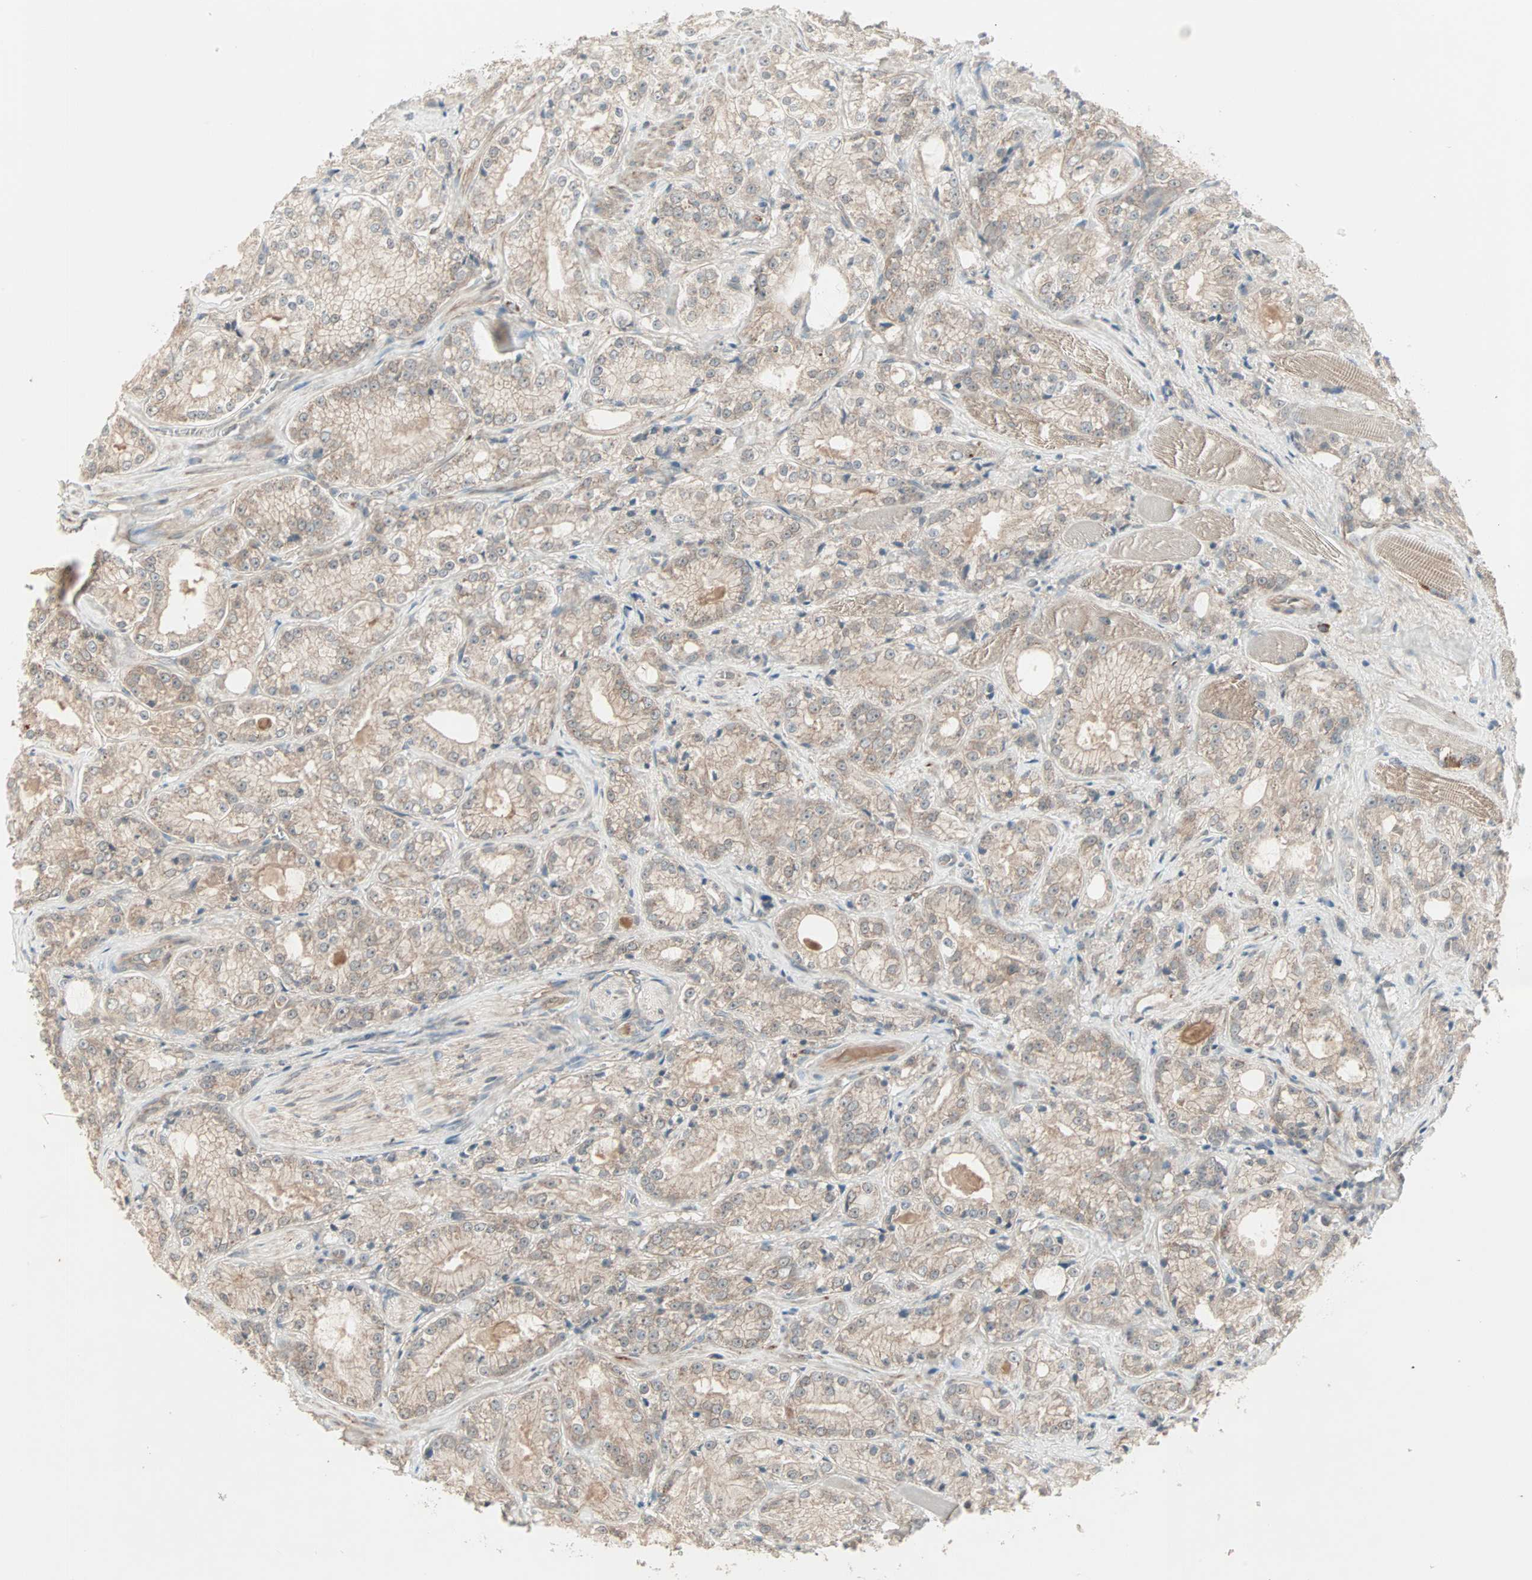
{"staining": {"intensity": "weak", "quantity": ">75%", "location": "cytoplasmic/membranous"}, "tissue": "prostate cancer", "cell_type": "Tumor cells", "image_type": "cancer", "snomed": [{"axis": "morphology", "description": "Adenocarcinoma, High grade"}, {"axis": "topography", "description": "Prostate"}], "caption": "Immunohistochemical staining of prostate cancer (high-grade adenocarcinoma) demonstrates low levels of weak cytoplasmic/membranous protein expression in about >75% of tumor cells.", "gene": "JMJD7-PLA2G4B", "patient": {"sex": "male", "age": 73}}